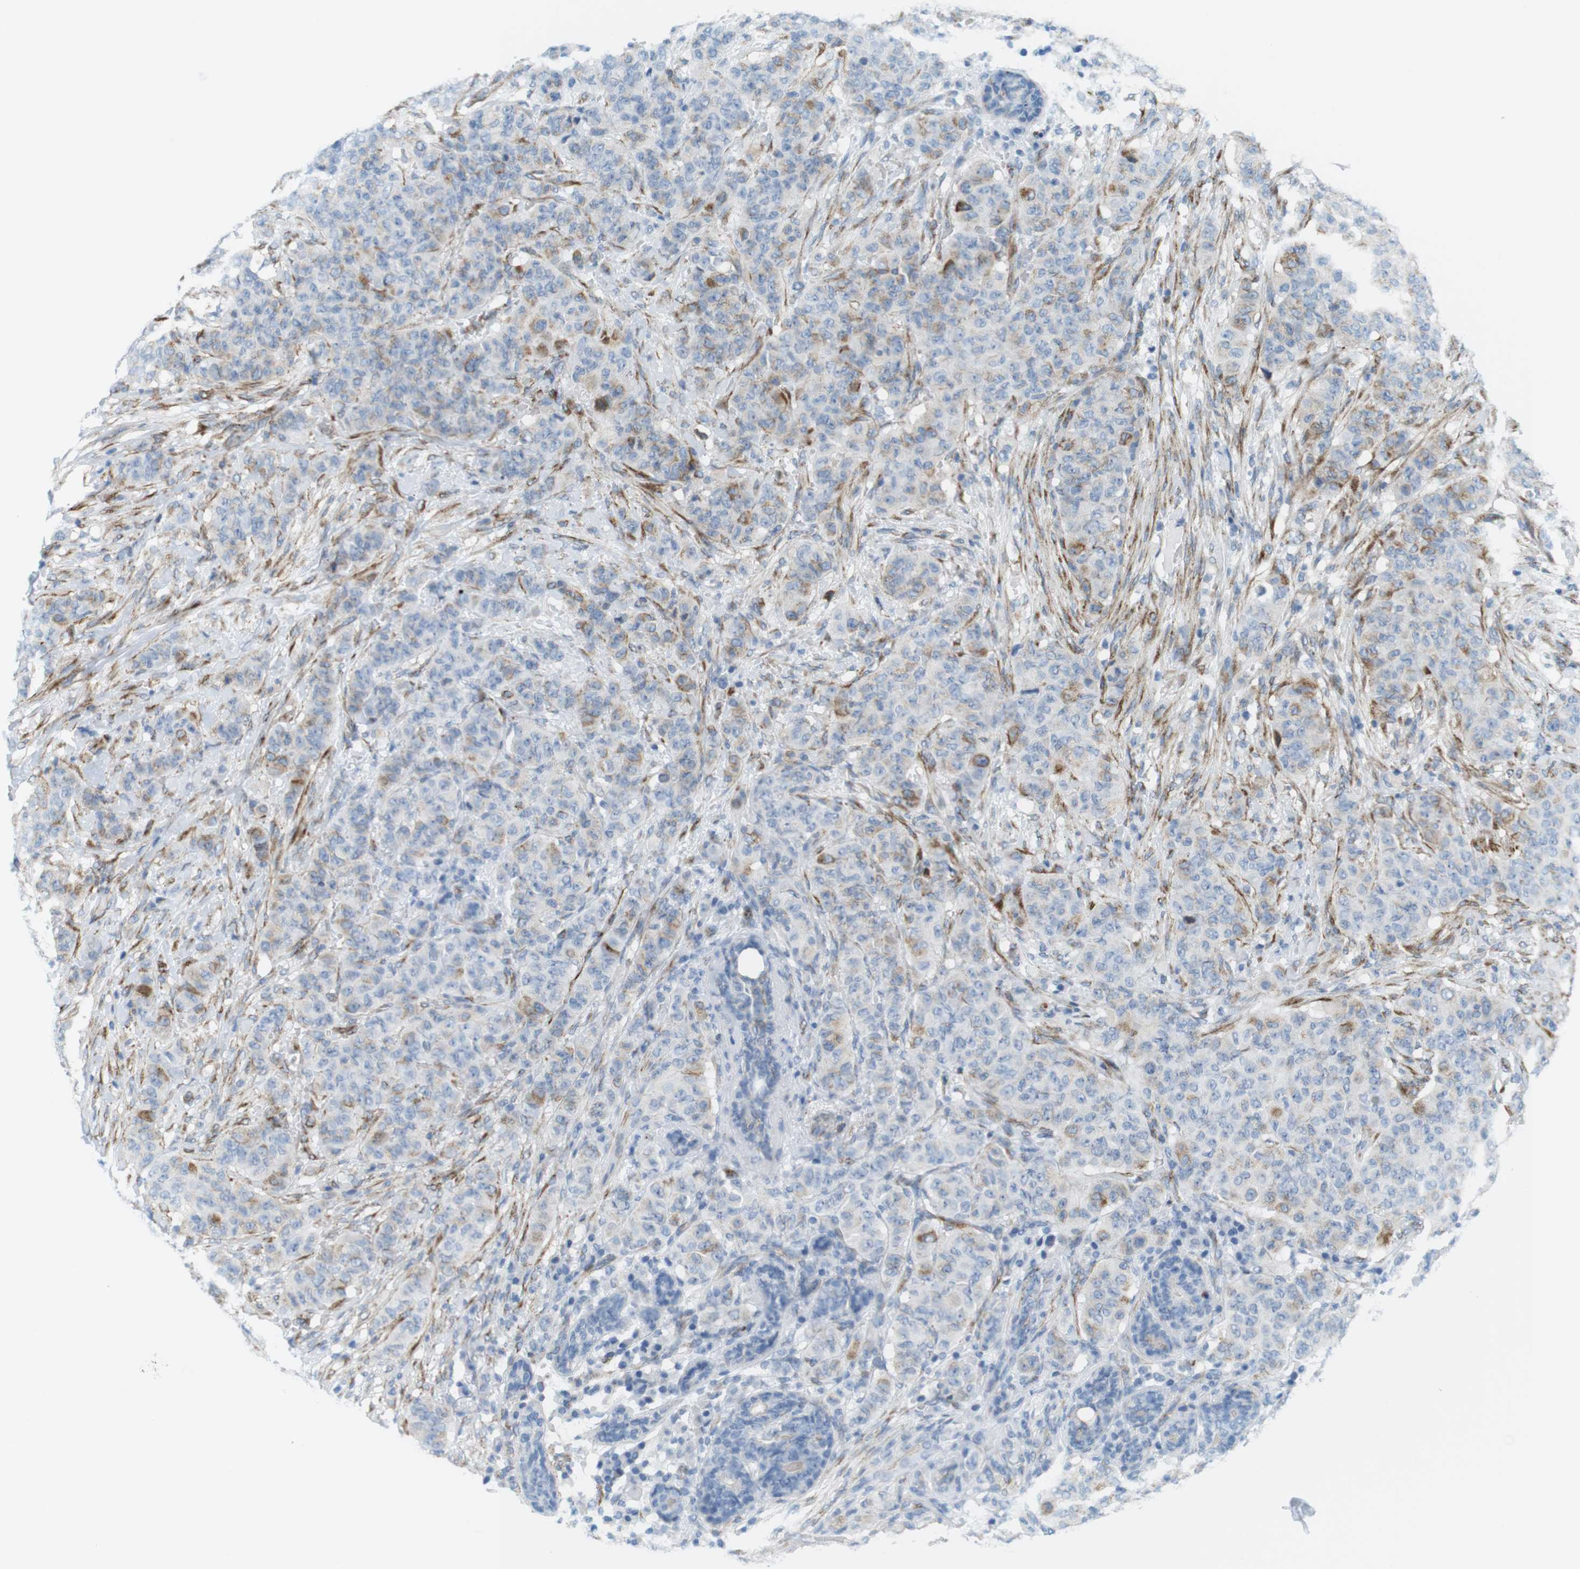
{"staining": {"intensity": "moderate", "quantity": "25%-75%", "location": "cytoplasmic/membranous"}, "tissue": "breast cancer", "cell_type": "Tumor cells", "image_type": "cancer", "snomed": [{"axis": "morphology", "description": "Normal tissue, NOS"}, {"axis": "morphology", "description": "Duct carcinoma"}, {"axis": "topography", "description": "Breast"}], "caption": "This histopathology image exhibits immunohistochemistry staining of invasive ductal carcinoma (breast), with medium moderate cytoplasmic/membranous positivity in approximately 25%-75% of tumor cells.", "gene": "MYH9", "patient": {"sex": "female", "age": 40}}